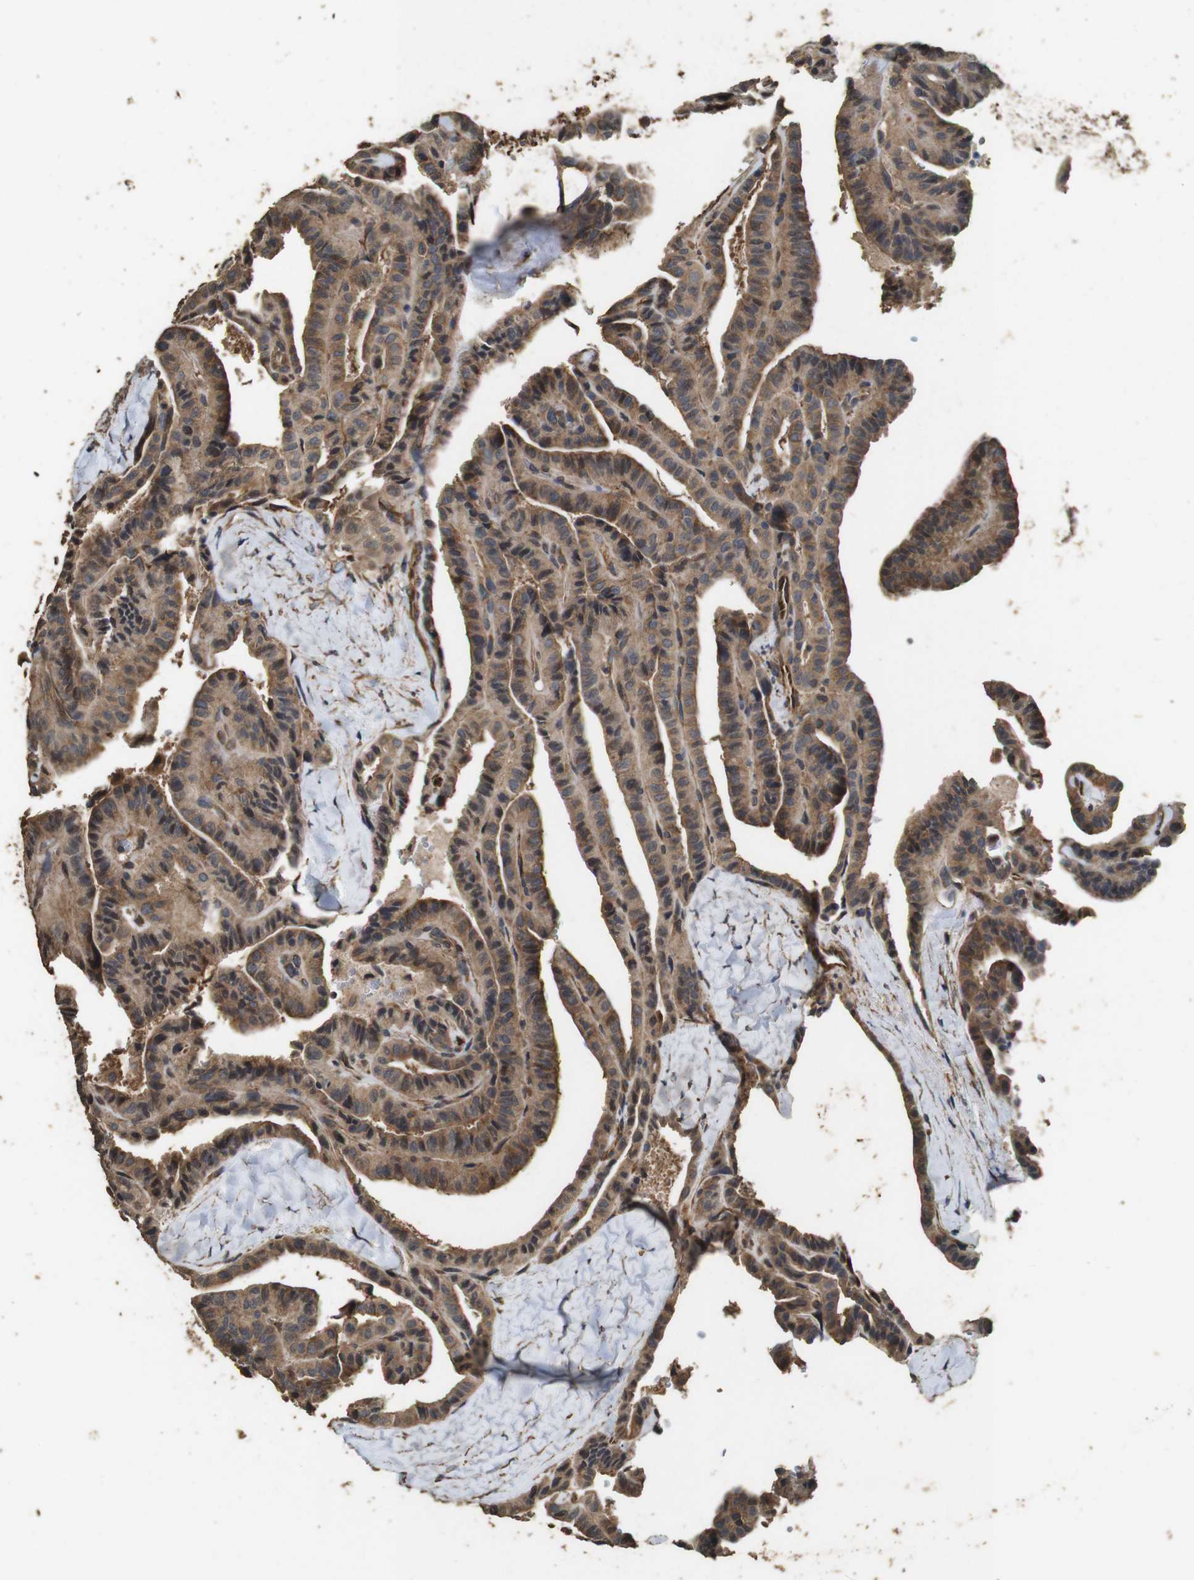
{"staining": {"intensity": "moderate", "quantity": ">75%", "location": "cytoplasmic/membranous"}, "tissue": "thyroid cancer", "cell_type": "Tumor cells", "image_type": "cancer", "snomed": [{"axis": "morphology", "description": "Papillary adenocarcinoma, NOS"}, {"axis": "topography", "description": "Thyroid gland"}], "caption": "DAB immunohistochemical staining of human thyroid cancer shows moderate cytoplasmic/membranous protein staining in about >75% of tumor cells. The staining is performed using DAB (3,3'-diaminobenzidine) brown chromogen to label protein expression. The nuclei are counter-stained blue using hematoxylin.", "gene": "CNPY4", "patient": {"sex": "male", "age": 77}}